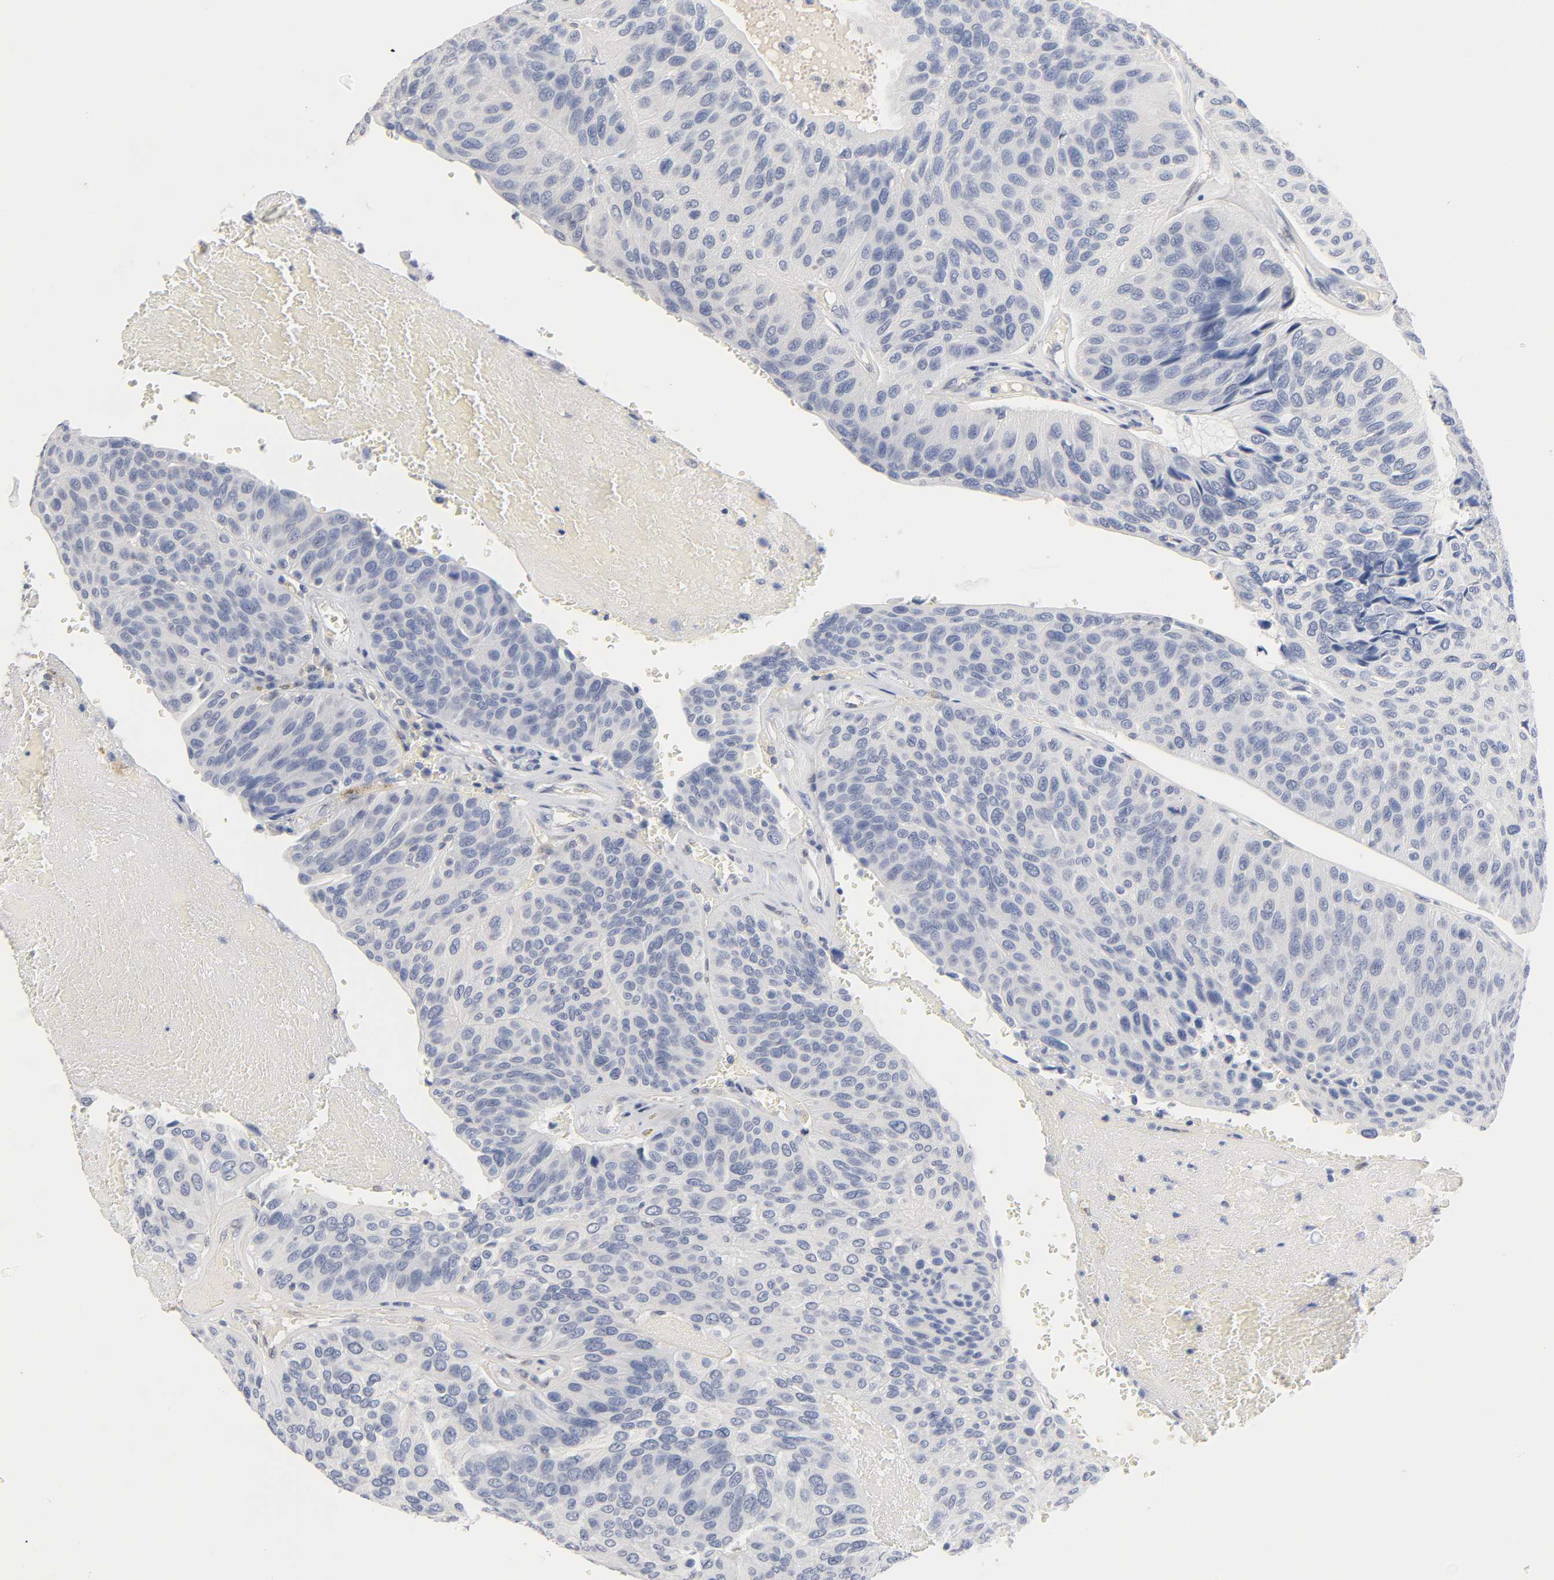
{"staining": {"intensity": "negative", "quantity": "none", "location": "none"}, "tissue": "urothelial cancer", "cell_type": "Tumor cells", "image_type": "cancer", "snomed": [{"axis": "morphology", "description": "Urothelial carcinoma, High grade"}, {"axis": "topography", "description": "Urinary bladder"}], "caption": "Immunohistochemistry micrograph of neoplastic tissue: human urothelial carcinoma (high-grade) stained with DAB (3,3'-diaminobenzidine) reveals no significant protein positivity in tumor cells. (Immunohistochemistry, brightfield microscopy, high magnification).", "gene": "NFATC1", "patient": {"sex": "male", "age": 66}}